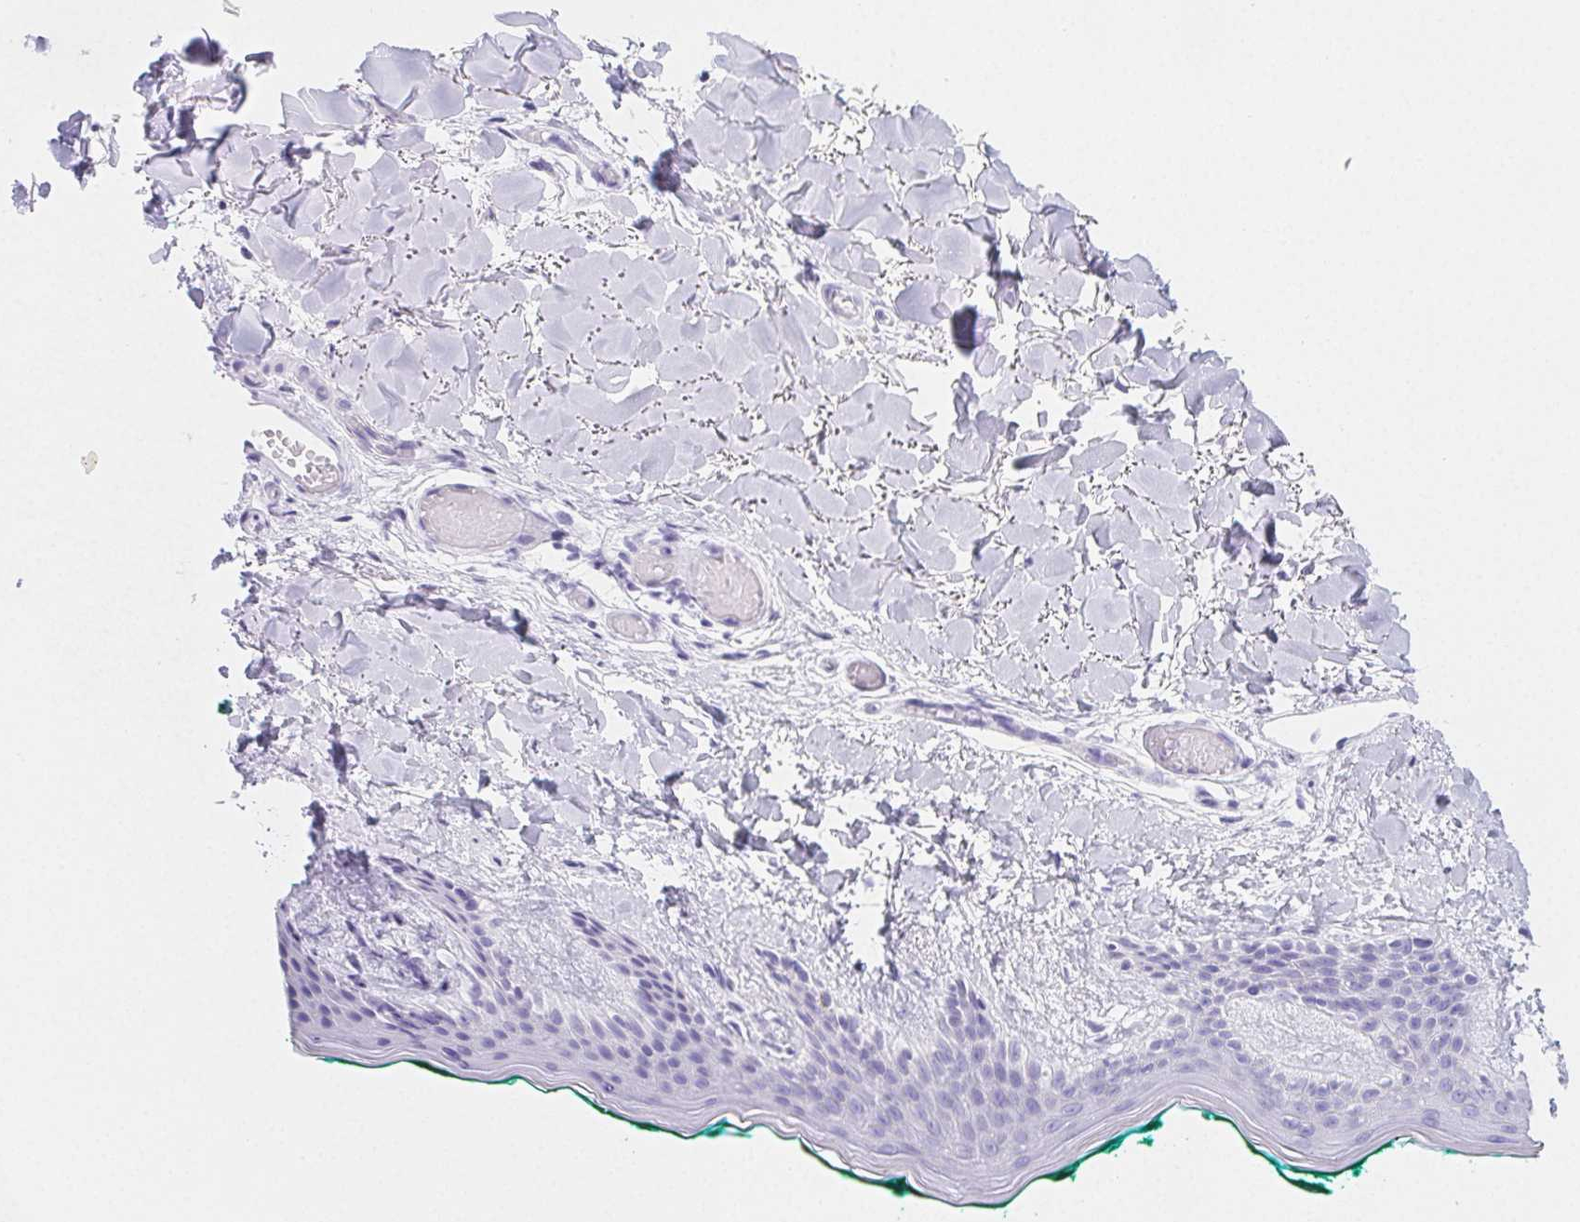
{"staining": {"intensity": "negative", "quantity": "none", "location": "none"}, "tissue": "skin", "cell_type": "Fibroblasts", "image_type": "normal", "snomed": [{"axis": "morphology", "description": "Normal tissue, NOS"}, {"axis": "topography", "description": "Skin"}], "caption": "This image is of benign skin stained with IHC to label a protein in brown with the nuclei are counter-stained blue. There is no staining in fibroblasts. (Stains: DAB immunohistochemistry (IHC) with hematoxylin counter stain, Microscopy: brightfield microscopy at high magnification).", "gene": "ZBBX", "patient": {"sex": "female", "age": 34}}